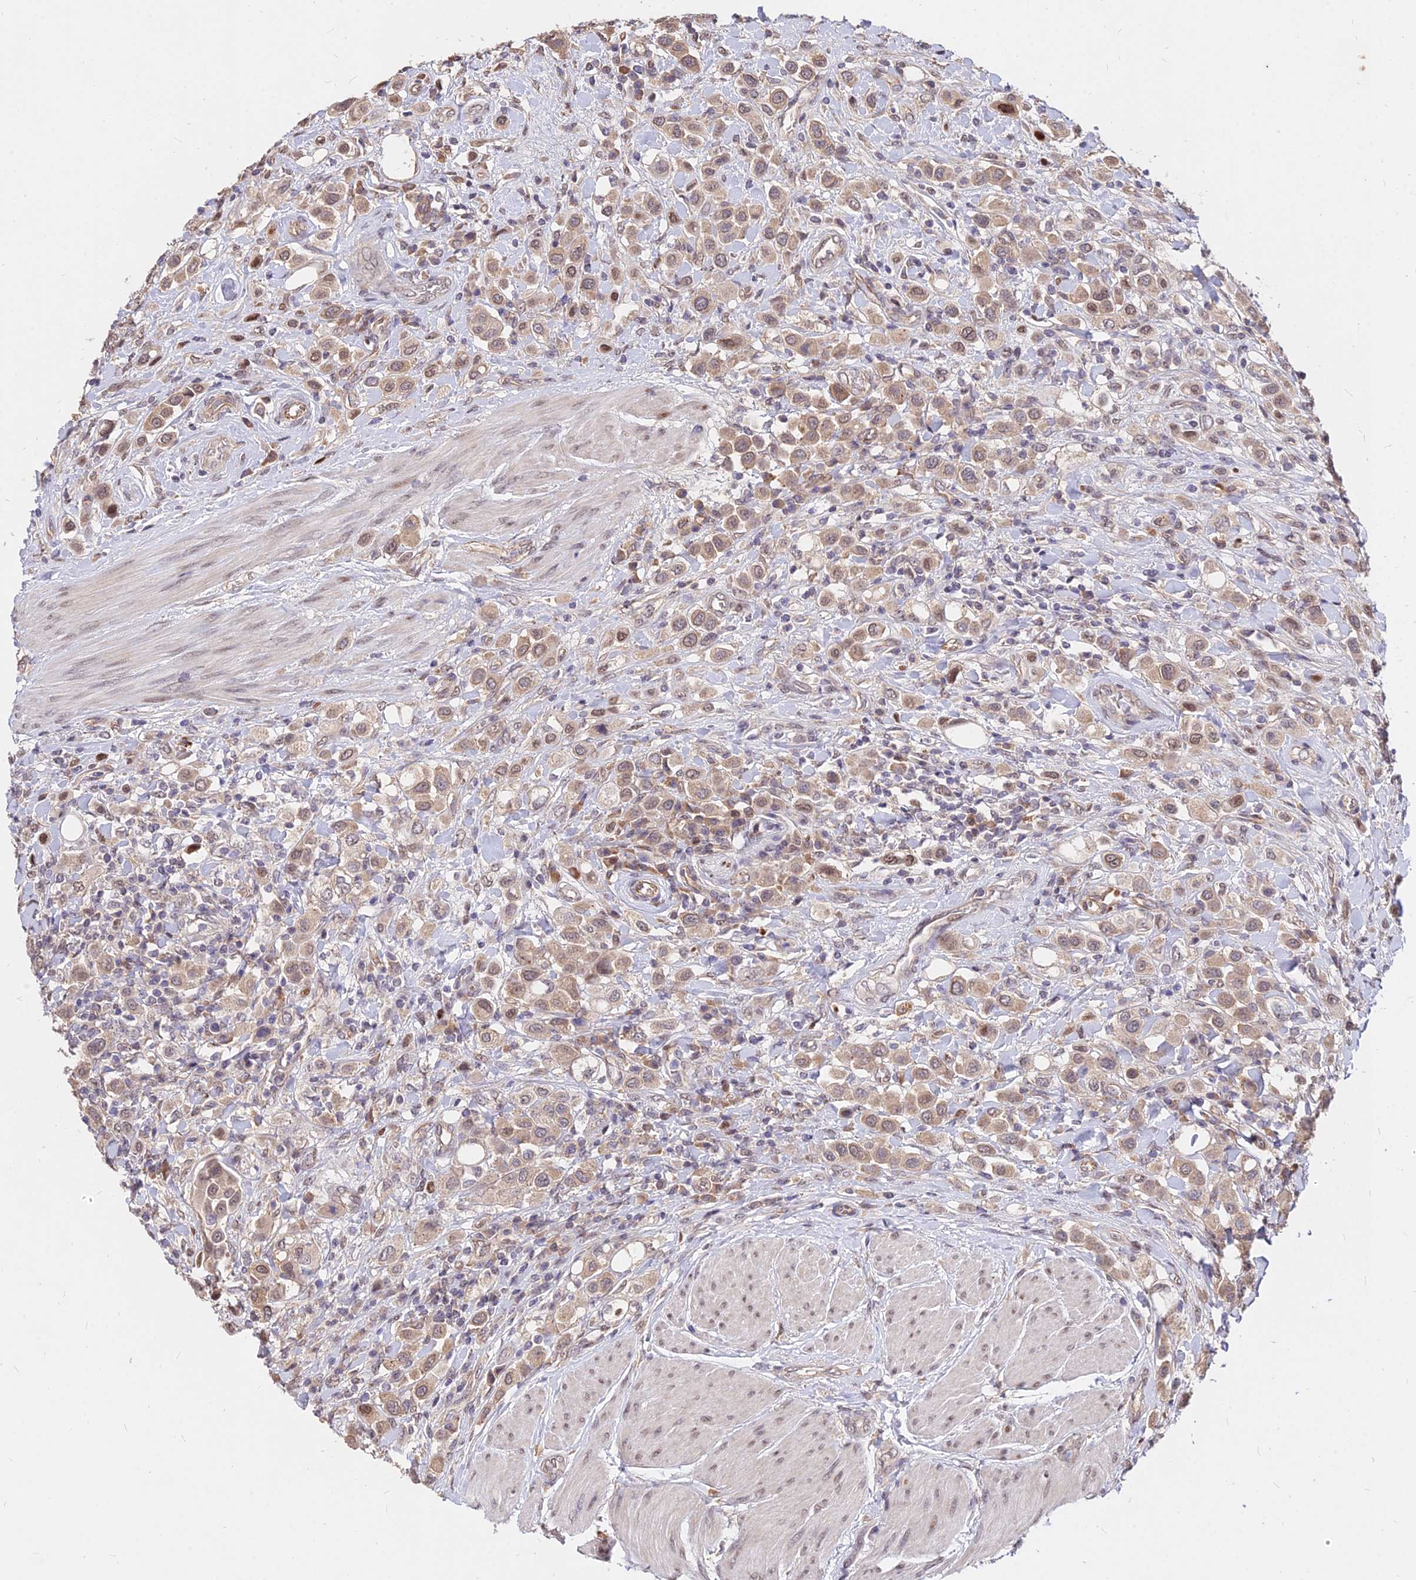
{"staining": {"intensity": "moderate", "quantity": ">75%", "location": "cytoplasmic/membranous,nuclear"}, "tissue": "urothelial cancer", "cell_type": "Tumor cells", "image_type": "cancer", "snomed": [{"axis": "morphology", "description": "Urothelial carcinoma, High grade"}, {"axis": "topography", "description": "Urinary bladder"}], "caption": "Immunohistochemical staining of urothelial cancer shows moderate cytoplasmic/membranous and nuclear protein expression in about >75% of tumor cells.", "gene": "C11orf68", "patient": {"sex": "male", "age": 50}}